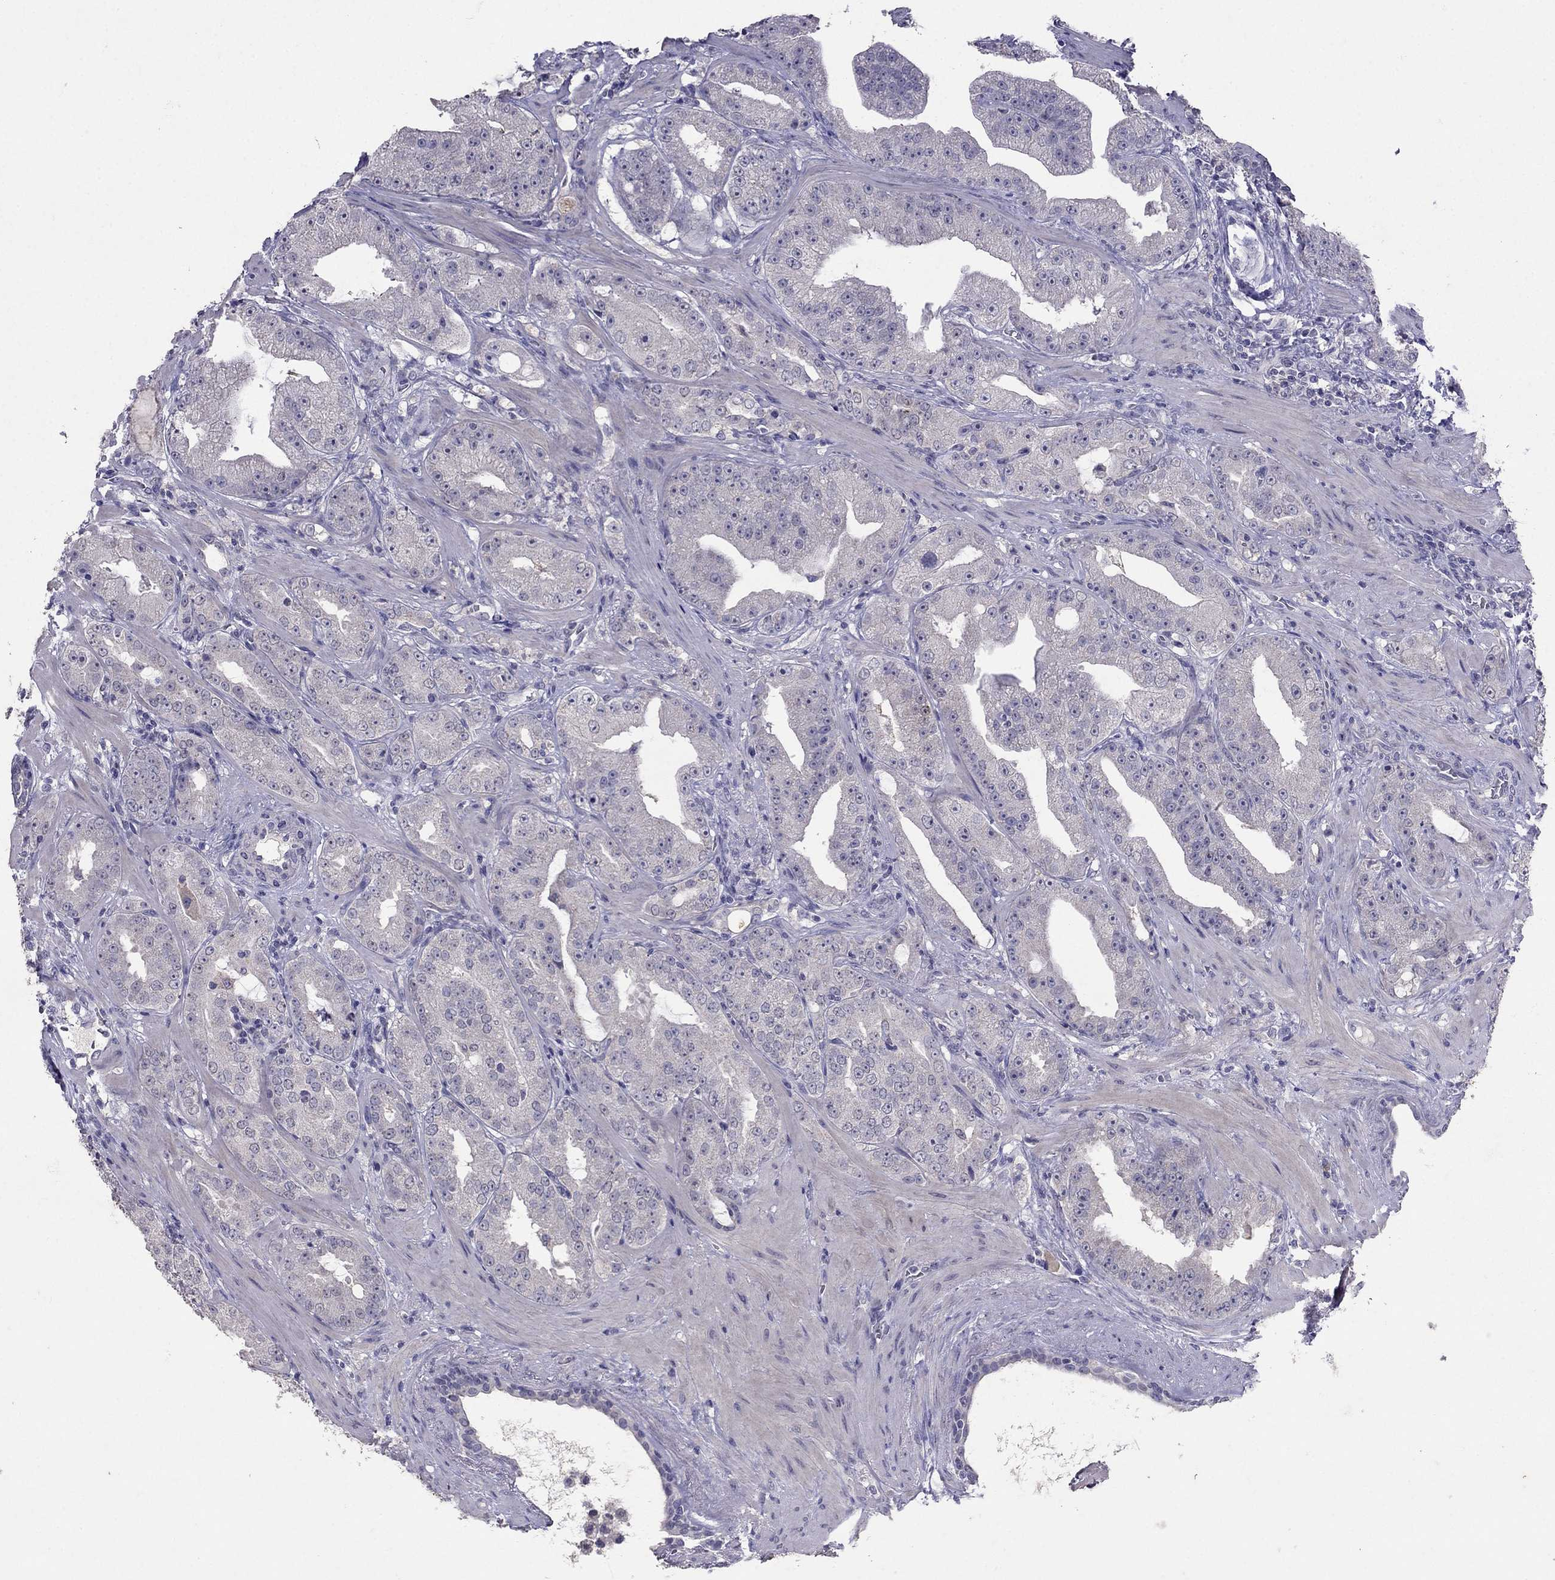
{"staining": {"intensity": "negative", "quantity": "none", "location": "none"}, "tissue": "prostate cancer", "cell_type": "Tumor cells", "image_type": "cancer", "snomed": [{"axis": "morphology", "description": "Adenocarcinoma, Low grade"}, {"axis": "topography", "description": "Prostate"}], "caption": "Tumor cells show no significant protein expression in adenocarcinoma (low-grade) (prostate). (DAB IHC, high magnification).", "gene": "FST", "patient": {"sex": "male", "age": 62}}